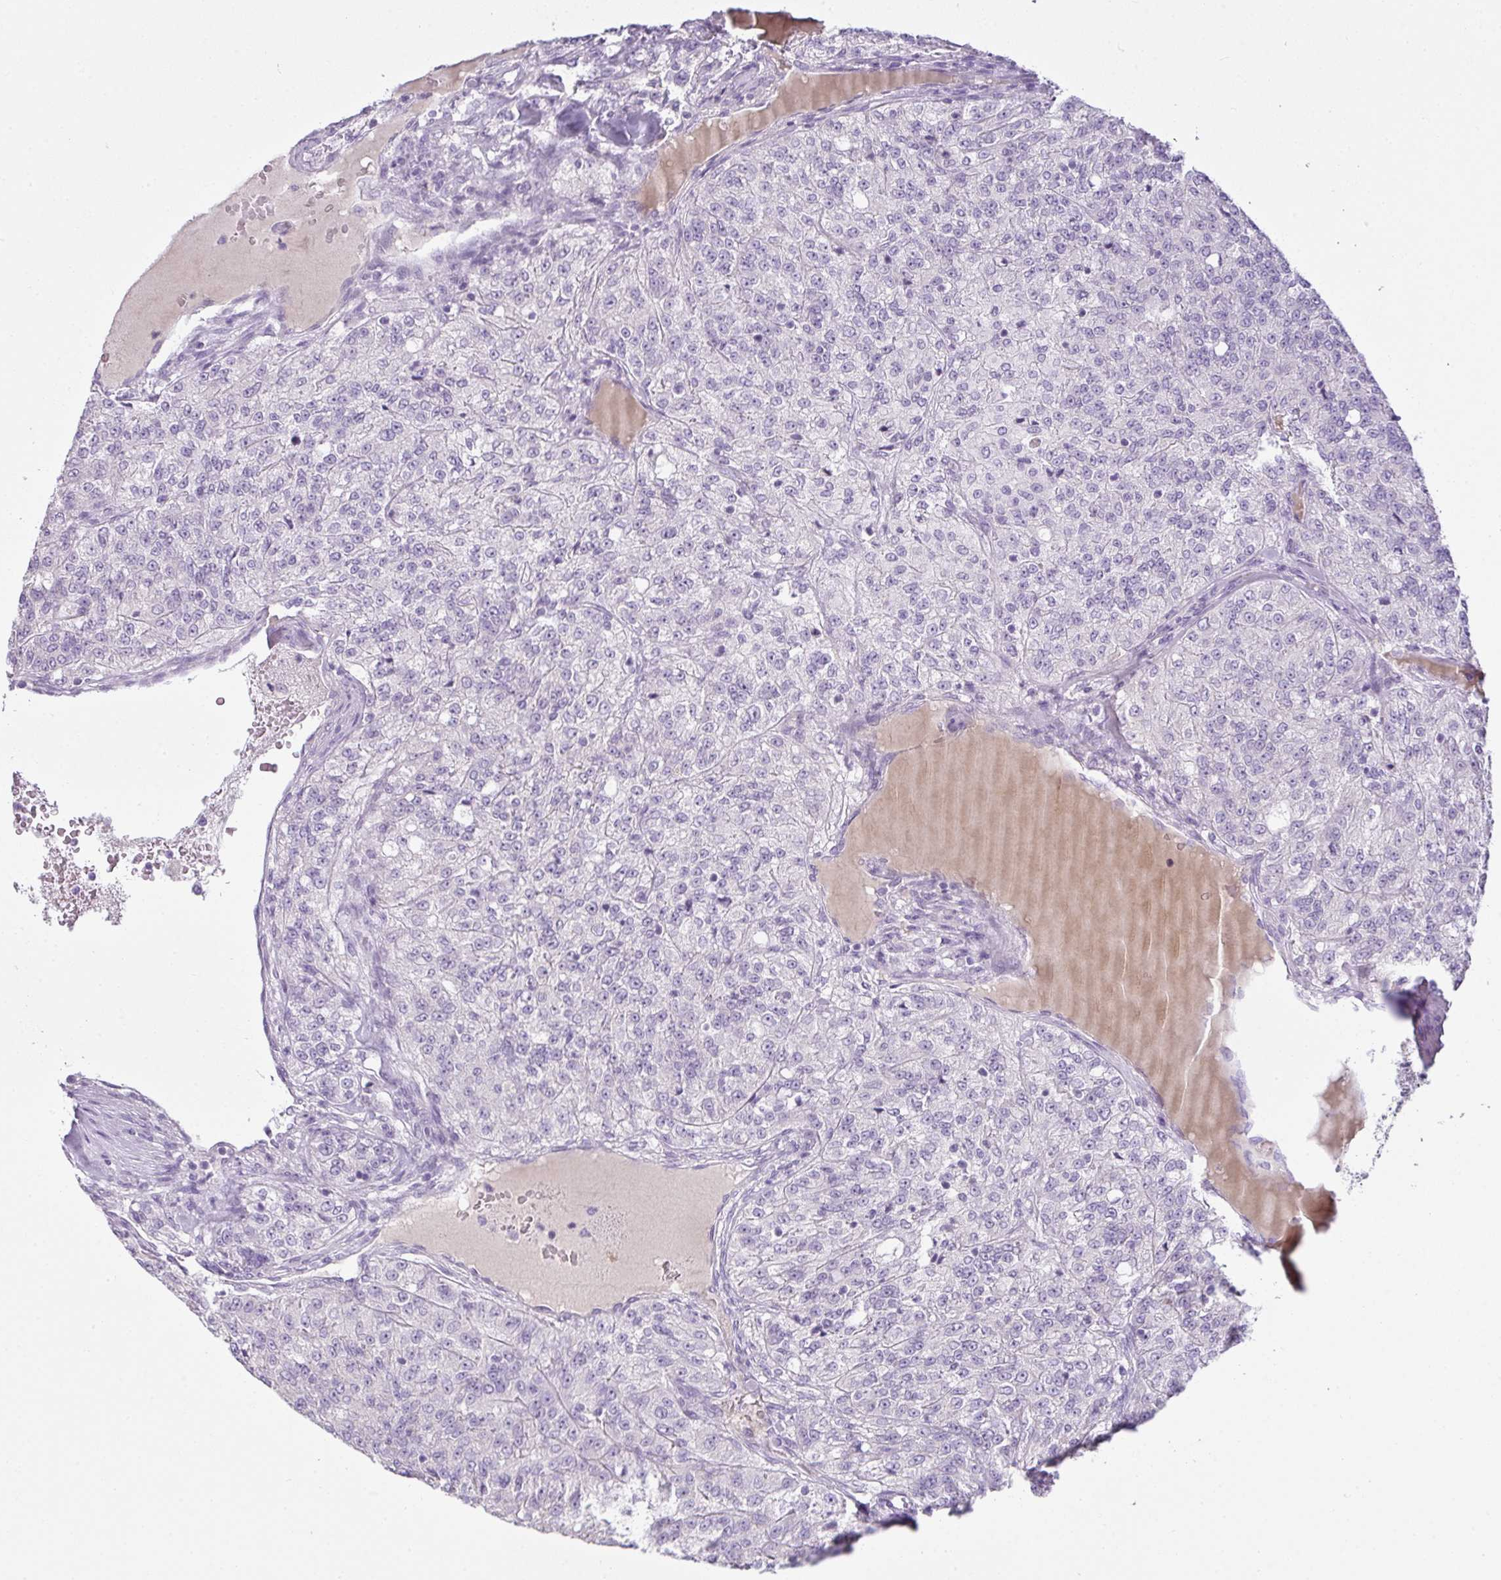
{"staining": {"intensity": "negative", "quantity": "none", "location": "none"}, "tissue": "renal cancer", "cell_type": "Tumor cells", "image_type": "cancer", "snomed": [{"axis": "morphology", "description": "Adenocarcinoma, NOS"}, {"axis": "topography", "description": "Kidney"}], "caption": "Protein analysis of adenocarcinoma (renal) reveals no significant staining in tumor cells.", "gene": "CMPK1", "patient": {"sex": "female", "age": 63}}